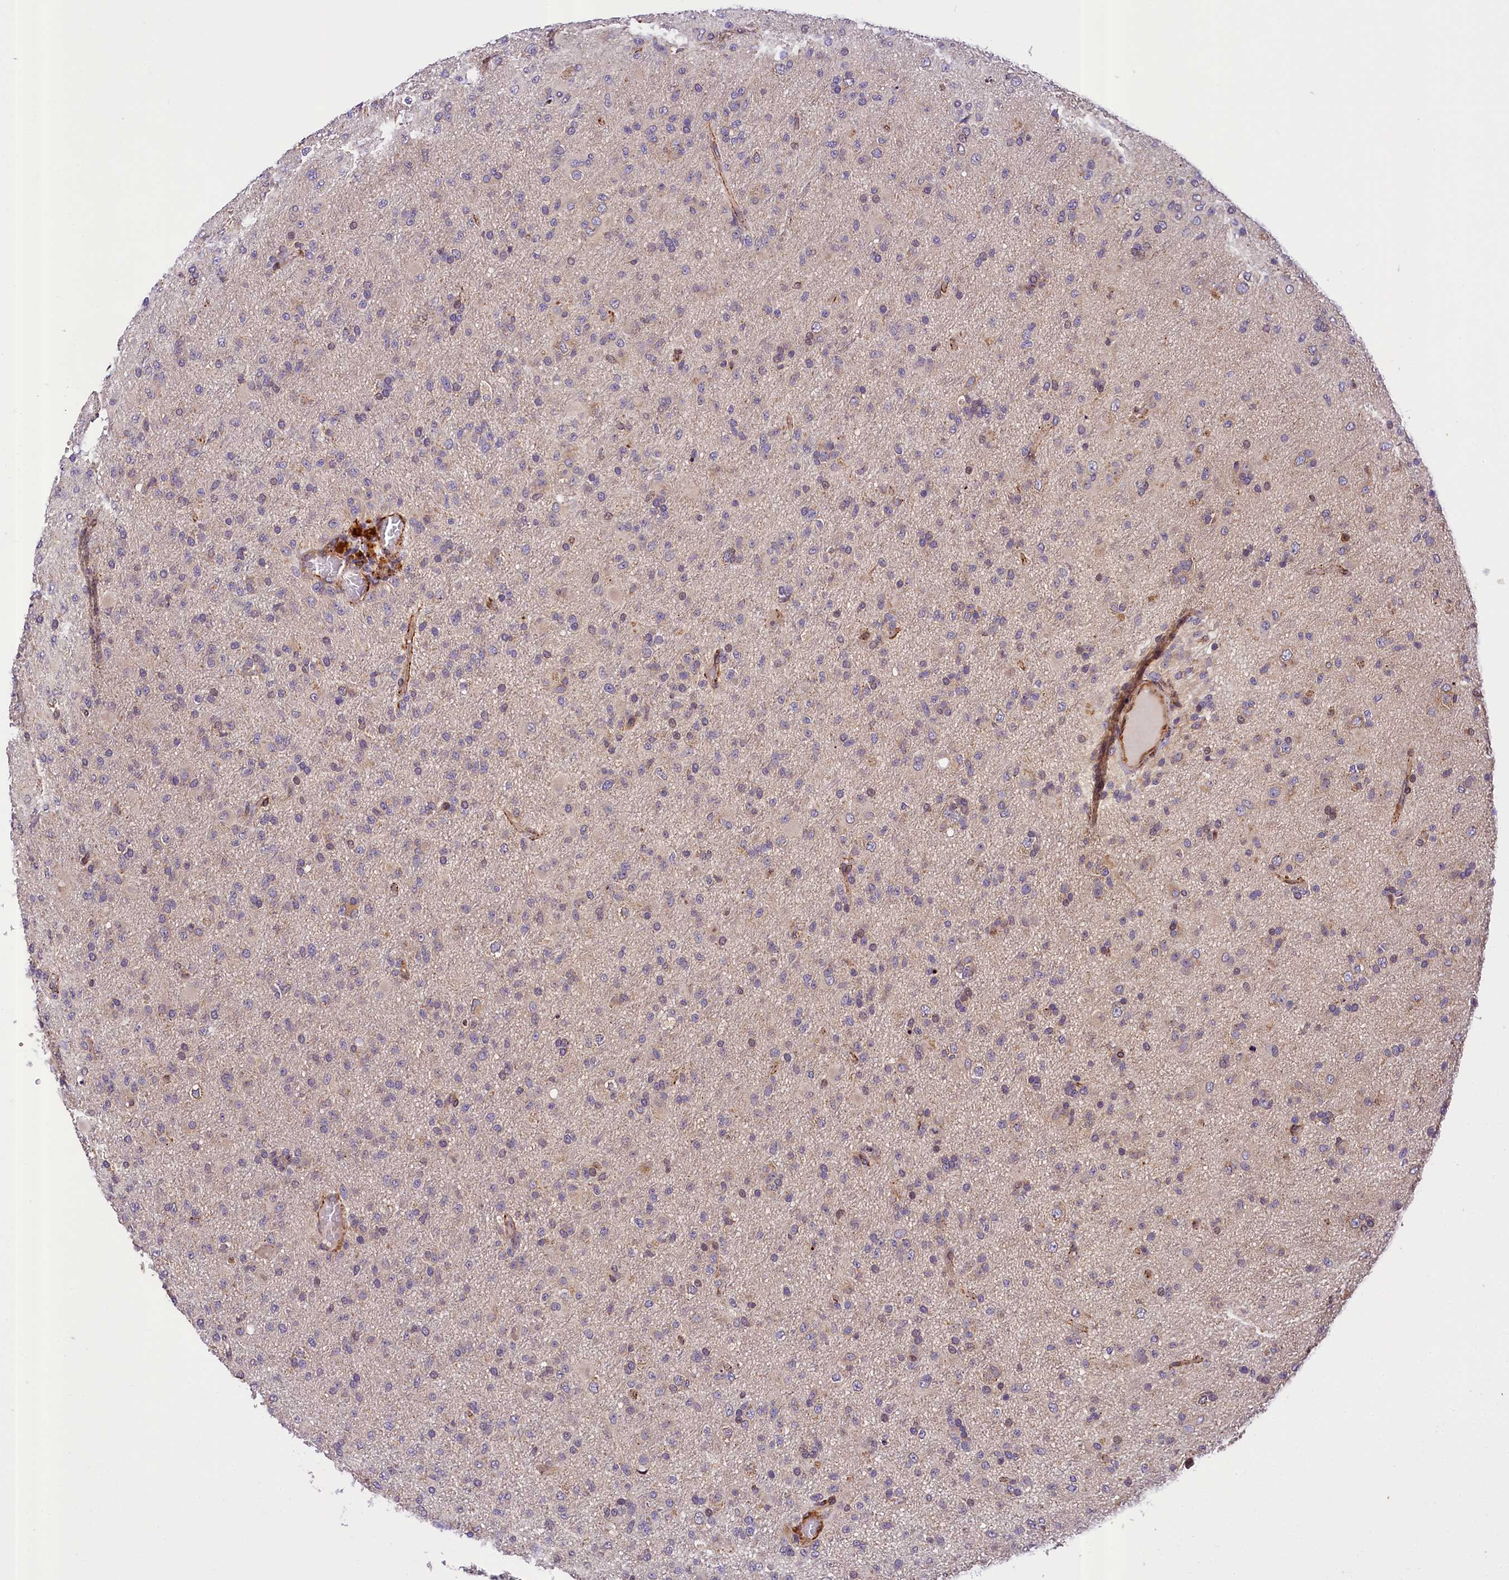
{"staining": {"intensity": "weak", "quantity": "<25%", "location": "nuclear"}, "tissue": "glioma", "cell_type": "Tumor cells", "image_type": "cancer", "snomed": [{"axis": "morphology", "description": "Glioma, malignant, Low grade"}, {"axis": "topography", "description": "Brain"}], "caption": "This is an immunohistochemistry histopathology image of human glioma. There is no positivity in tumor cells.", "gene": "SUPV3L1", "patient": {"sex": "male", "age": 65}}